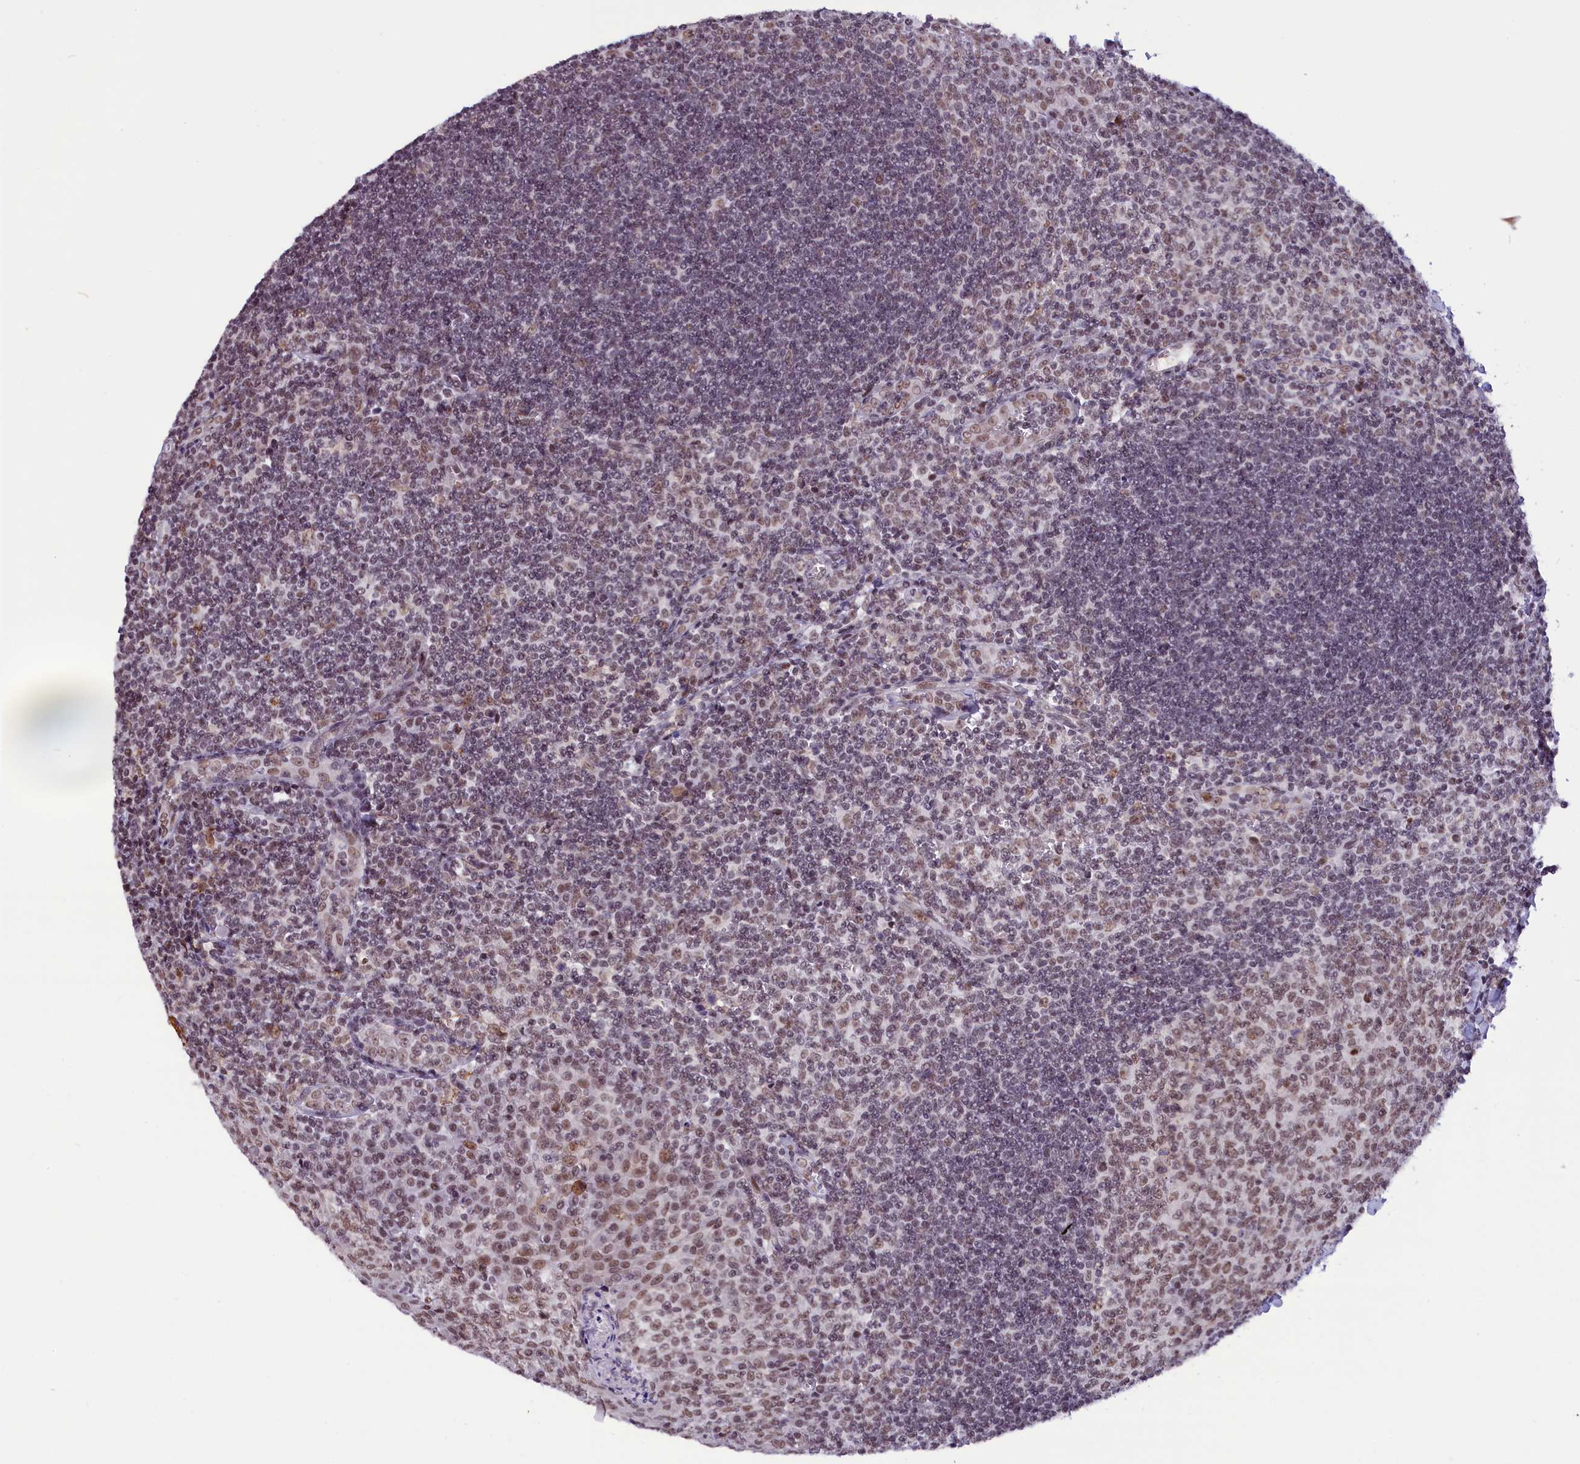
{"staining": {"intensity": "moderate", "quantity": "25%-75%", "location": "nuclear"}, "tissue": "tonsil", "cell_type": "Germinal center cells", "image_type": "normal", "snomed": [{"axis": "morphology", "description": "Normal tissue, NOS"}, {"axis": "topography", "description": "Tonsil"}], "caption": "An image of human tonsil stained for a protein displays moderate nuclear brown staining in germinal center cells.", "gene": "CDYL2", "patient": {"sex": "male", "age": 27}}